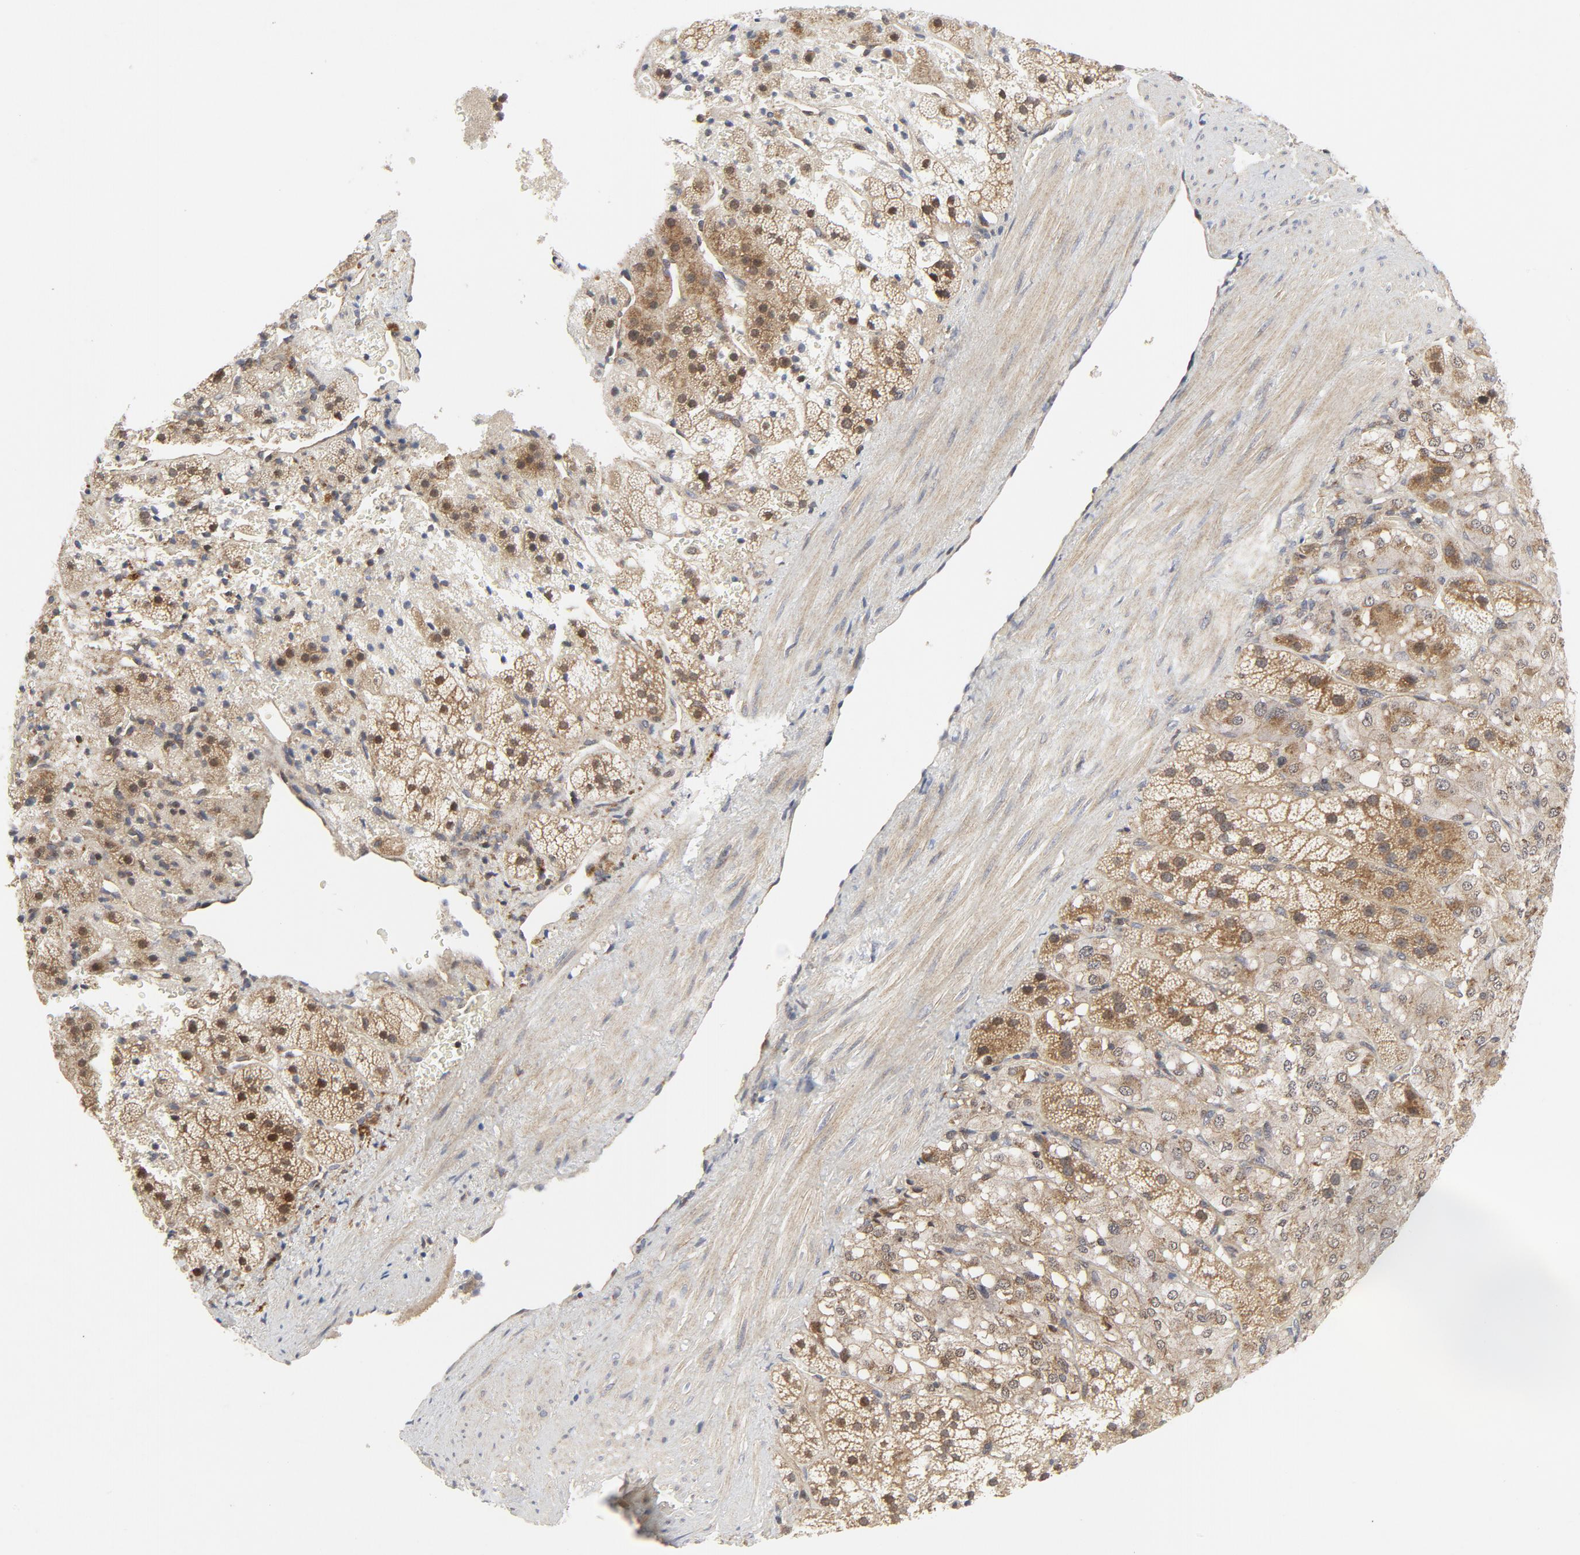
{"staining": {"intensity": "weak", "quantity": ">75%", "location": "cytoplasmic/membranous,nuclear"}, "tissue": "adrenal gland", "cell_type": "Glandular cells", "image_type": "normal", "snomed": [{"axis": "morphology", "description": "Normal tissue, NOS"}, {"axis": "topography", "description": "Adrenal gland"}], "caption": "Immunohistochemistry (IHC) of benign adrenal gland demonstrates low levels of weak cytoplasmic/membranous,nuclear expression in approximately >75% of glandular cells. The protein is shown in brown color, while the nuclei are stained blue.", "gene": "MAP2K7", "patient": {"sex": "female", "age": 44}}